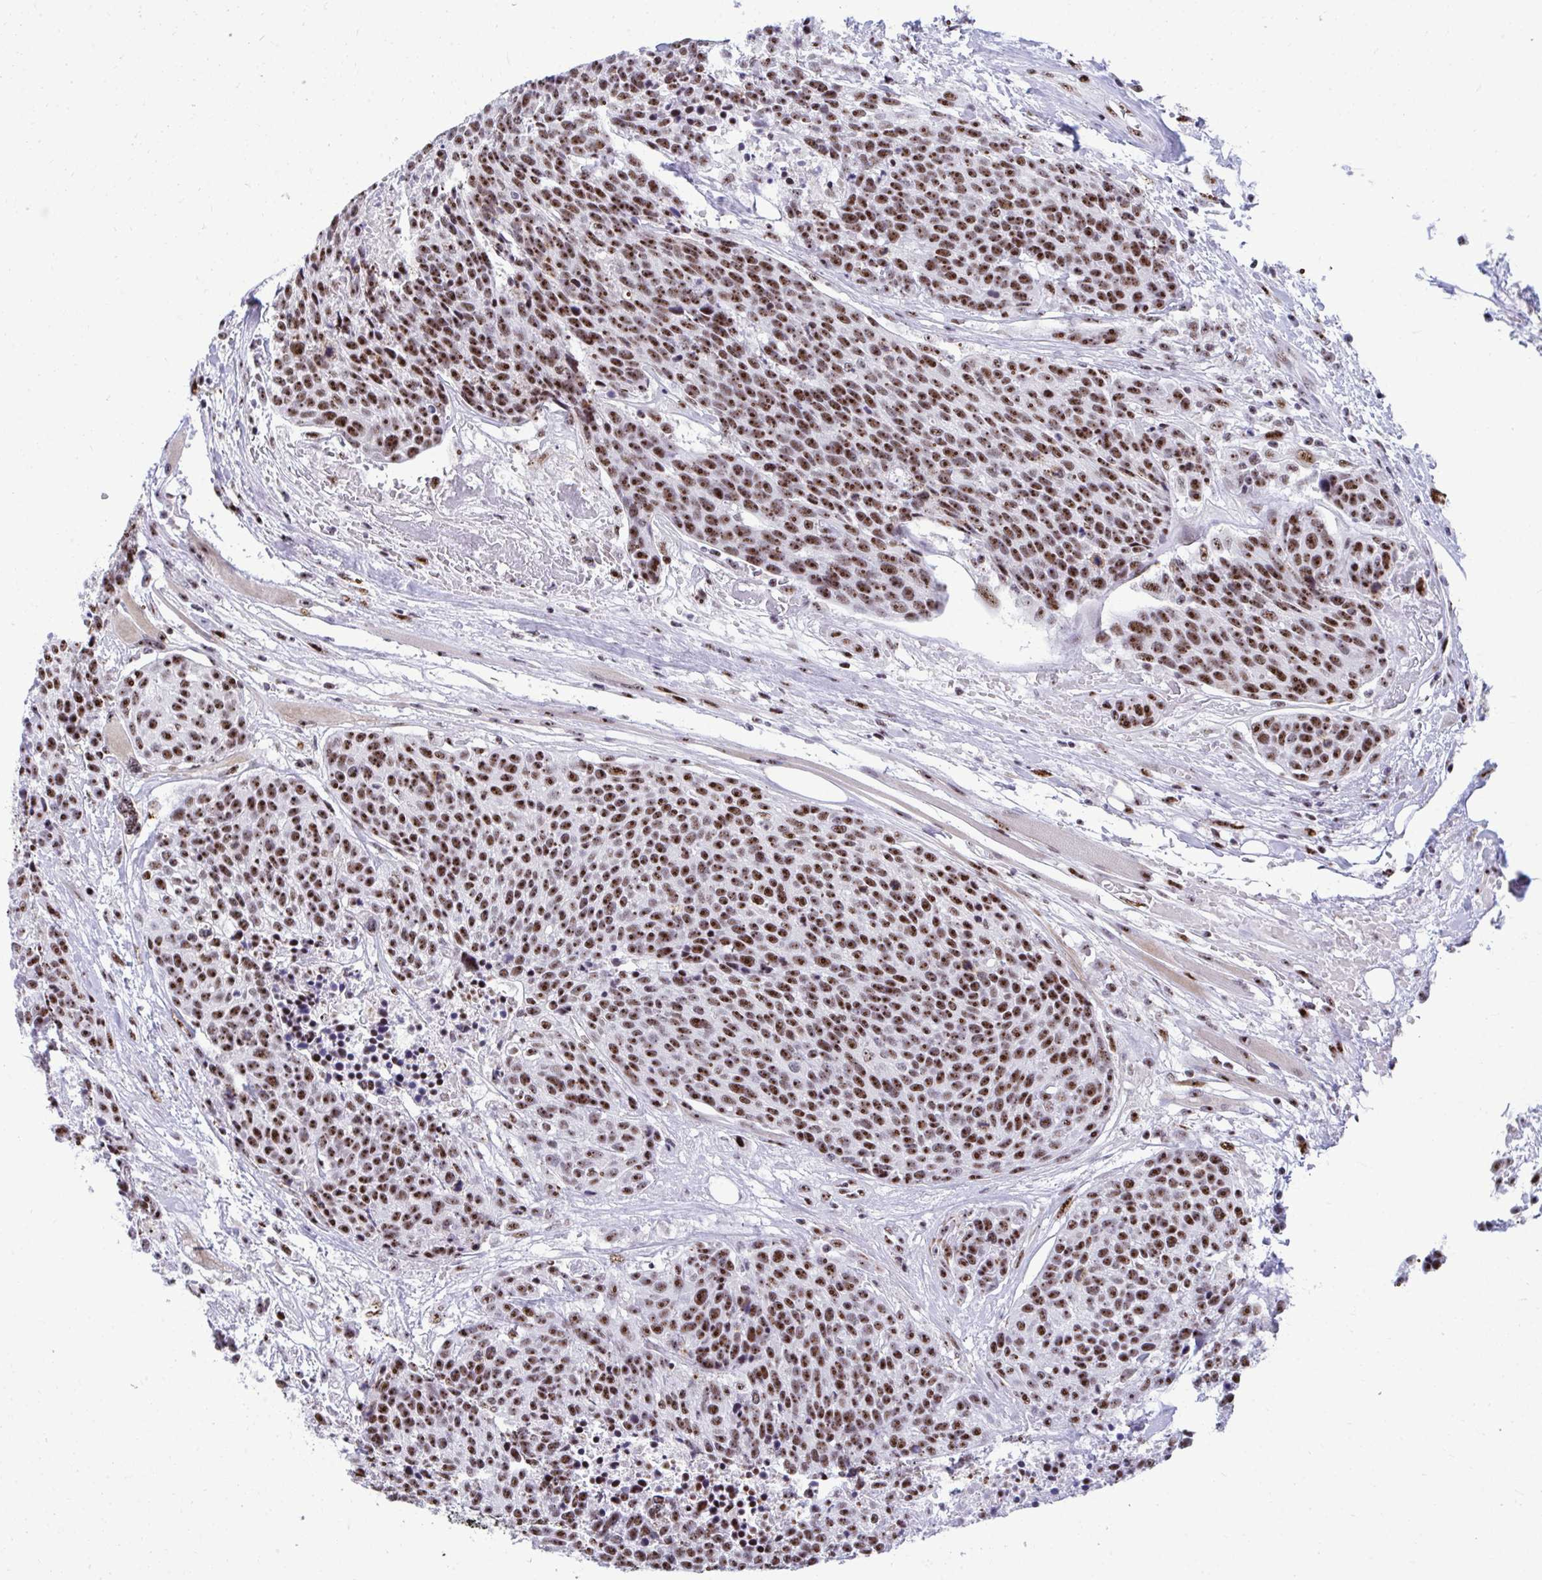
{"staining": {"intensity": "moderate", "quantity": ">75%", "location": "nuclear"}, "tissue": "head and neck cancer", "cell_type": "Tumor cells", "image_type": "cancer", "snomed": [{"axis": "morphology", "description": "Squamous cell carcinoma, NOS"}, {"axis": "topography", "description": "Oral tissue"}, {"axis": "topography", "description": "Head-Neck"}], "caption": "Moderate nuclear protein positivity is identified in about >75% of tumor cells in head and neck cancer.", "gene": "PELP1", "patient": {"sex": "male", "age": 64}}